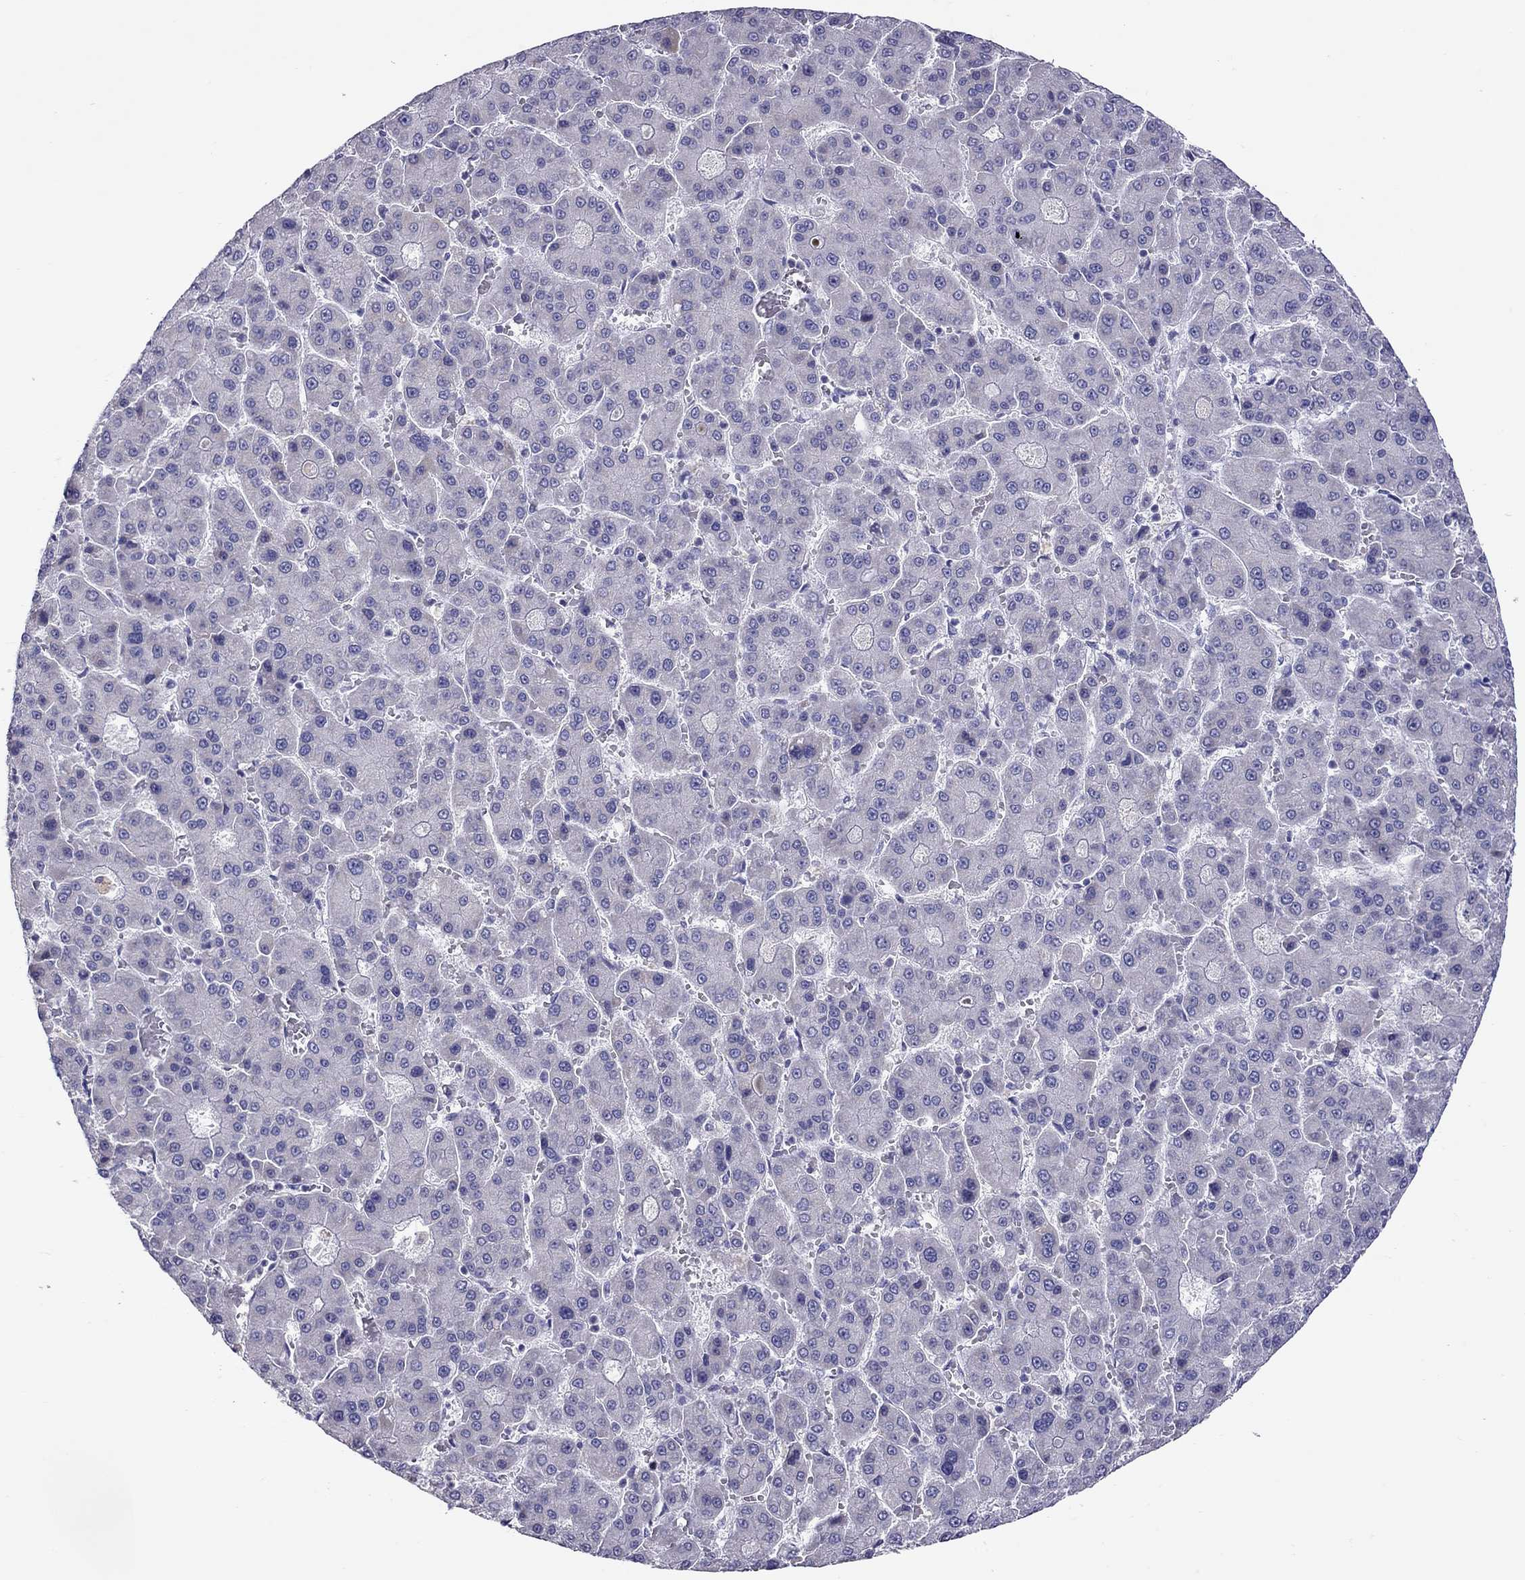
{"staining": {"intensity": "negative", "quantity": "none", "location": "none"}, "tissue": "liver cancer", "cell_type": "Tumor cells", "image_type": "cancer", "snomed": [{"axis": "morphology", "description": "Carcinoma, Hepatocellular, NOS"}, {"axis": "topography", "description": "Liver"}], "caption": "DAB immunohistochemical staining of liver cancer (hepatocellular carcinoma) exhibits no significant positivity in tumor cells.", "gene": "ALOX15B", "patient": {"sex": "male", "age": 70}}